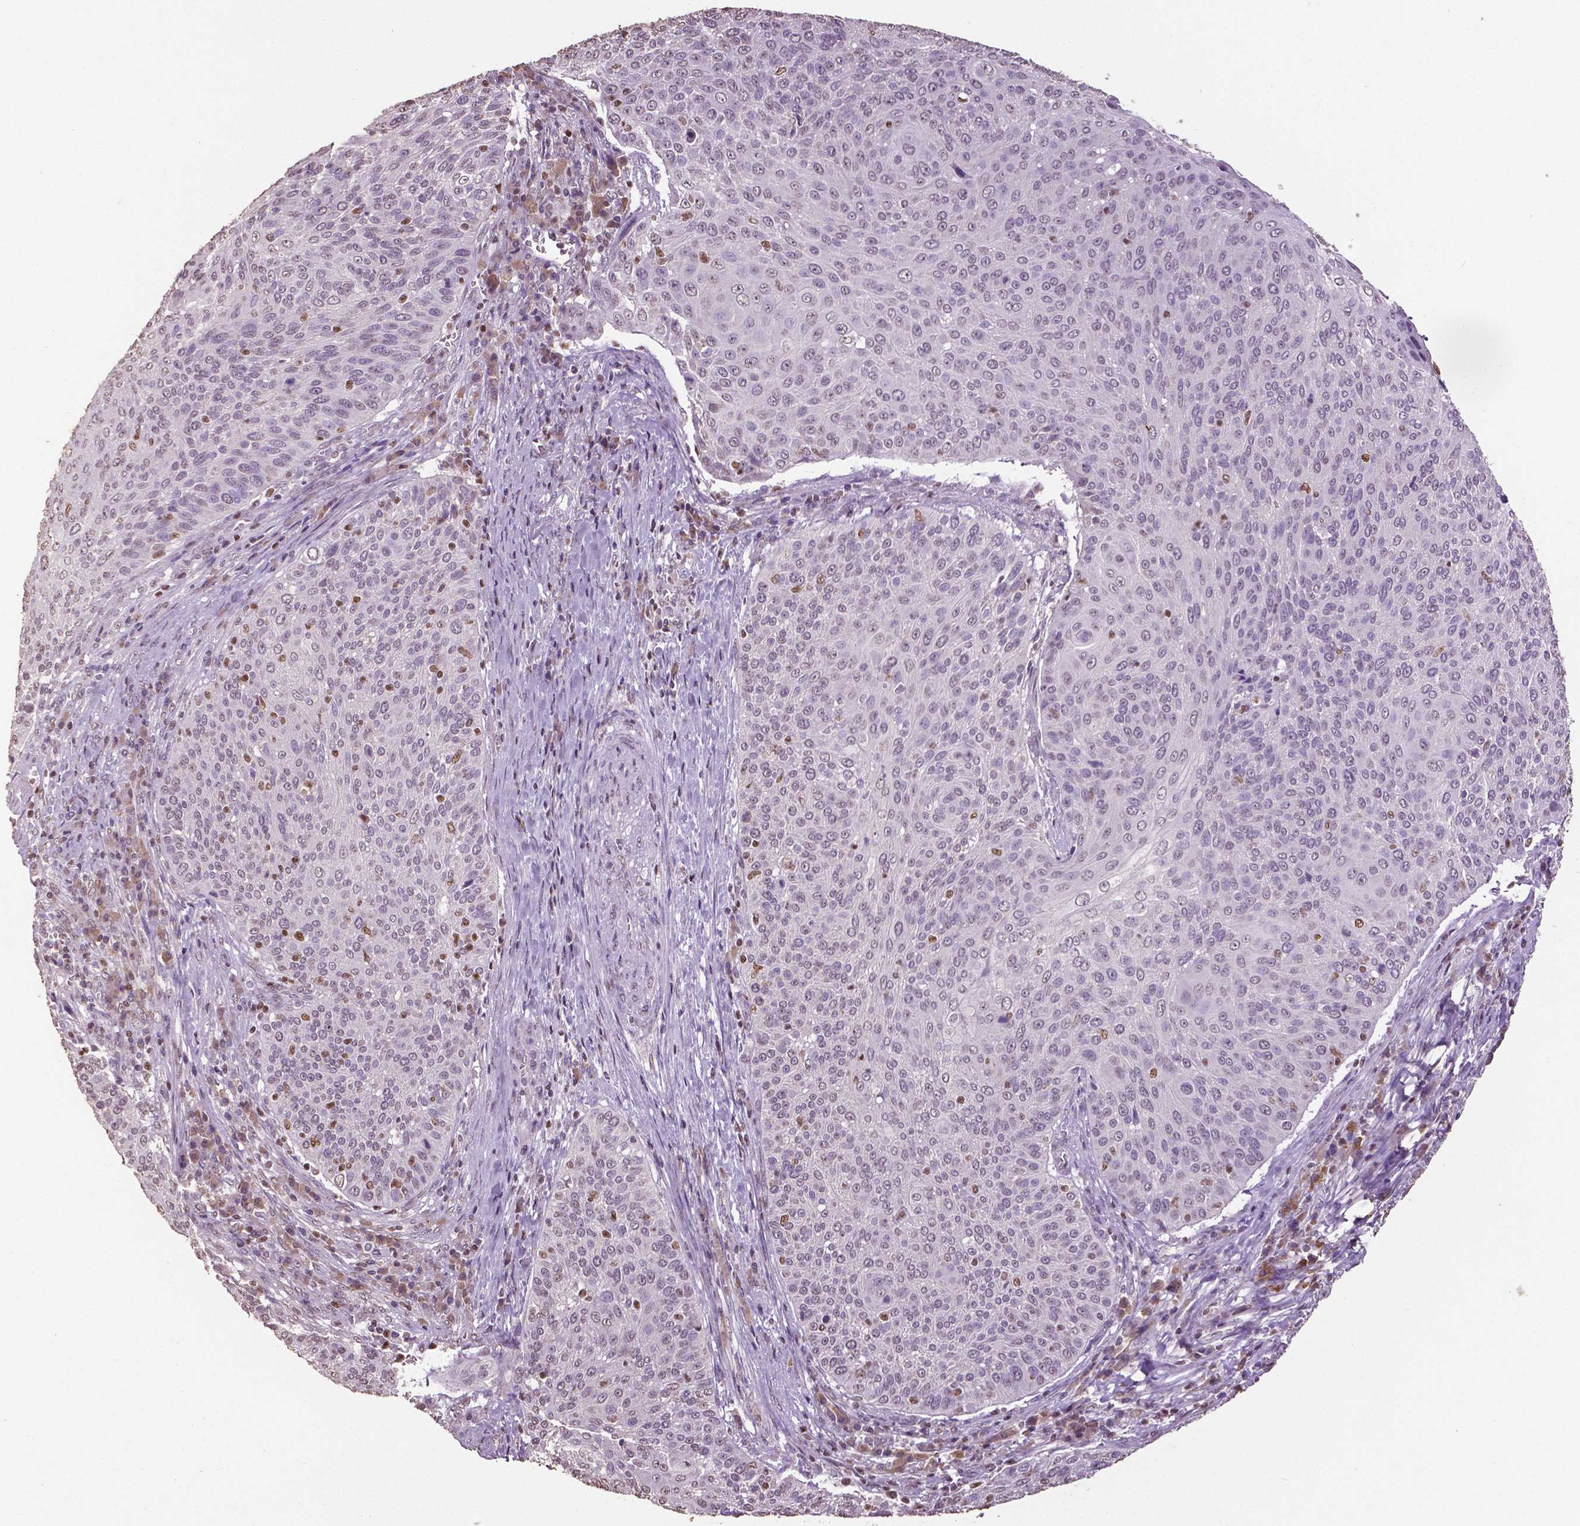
{"staining": {"intensity": "negative", "quantity": "none", "location": "none"}, "tissue": "cervical cancer", "cell_type": "Tumor cells", "image_type": "cancer", "snomed": [{"axis": "morphology", "description": "Squamous cell carcinoma, NOS"}, {"axis": "topography", "description": "Cervix"}], "caption": "The immunohistochemistry micrograph has no significant positivity in tumor cells of cervical cancer tissue. Nuclei are stained in blue.", "gene": "RUNX3", "patient": {"sex": "female", "age": 31}}